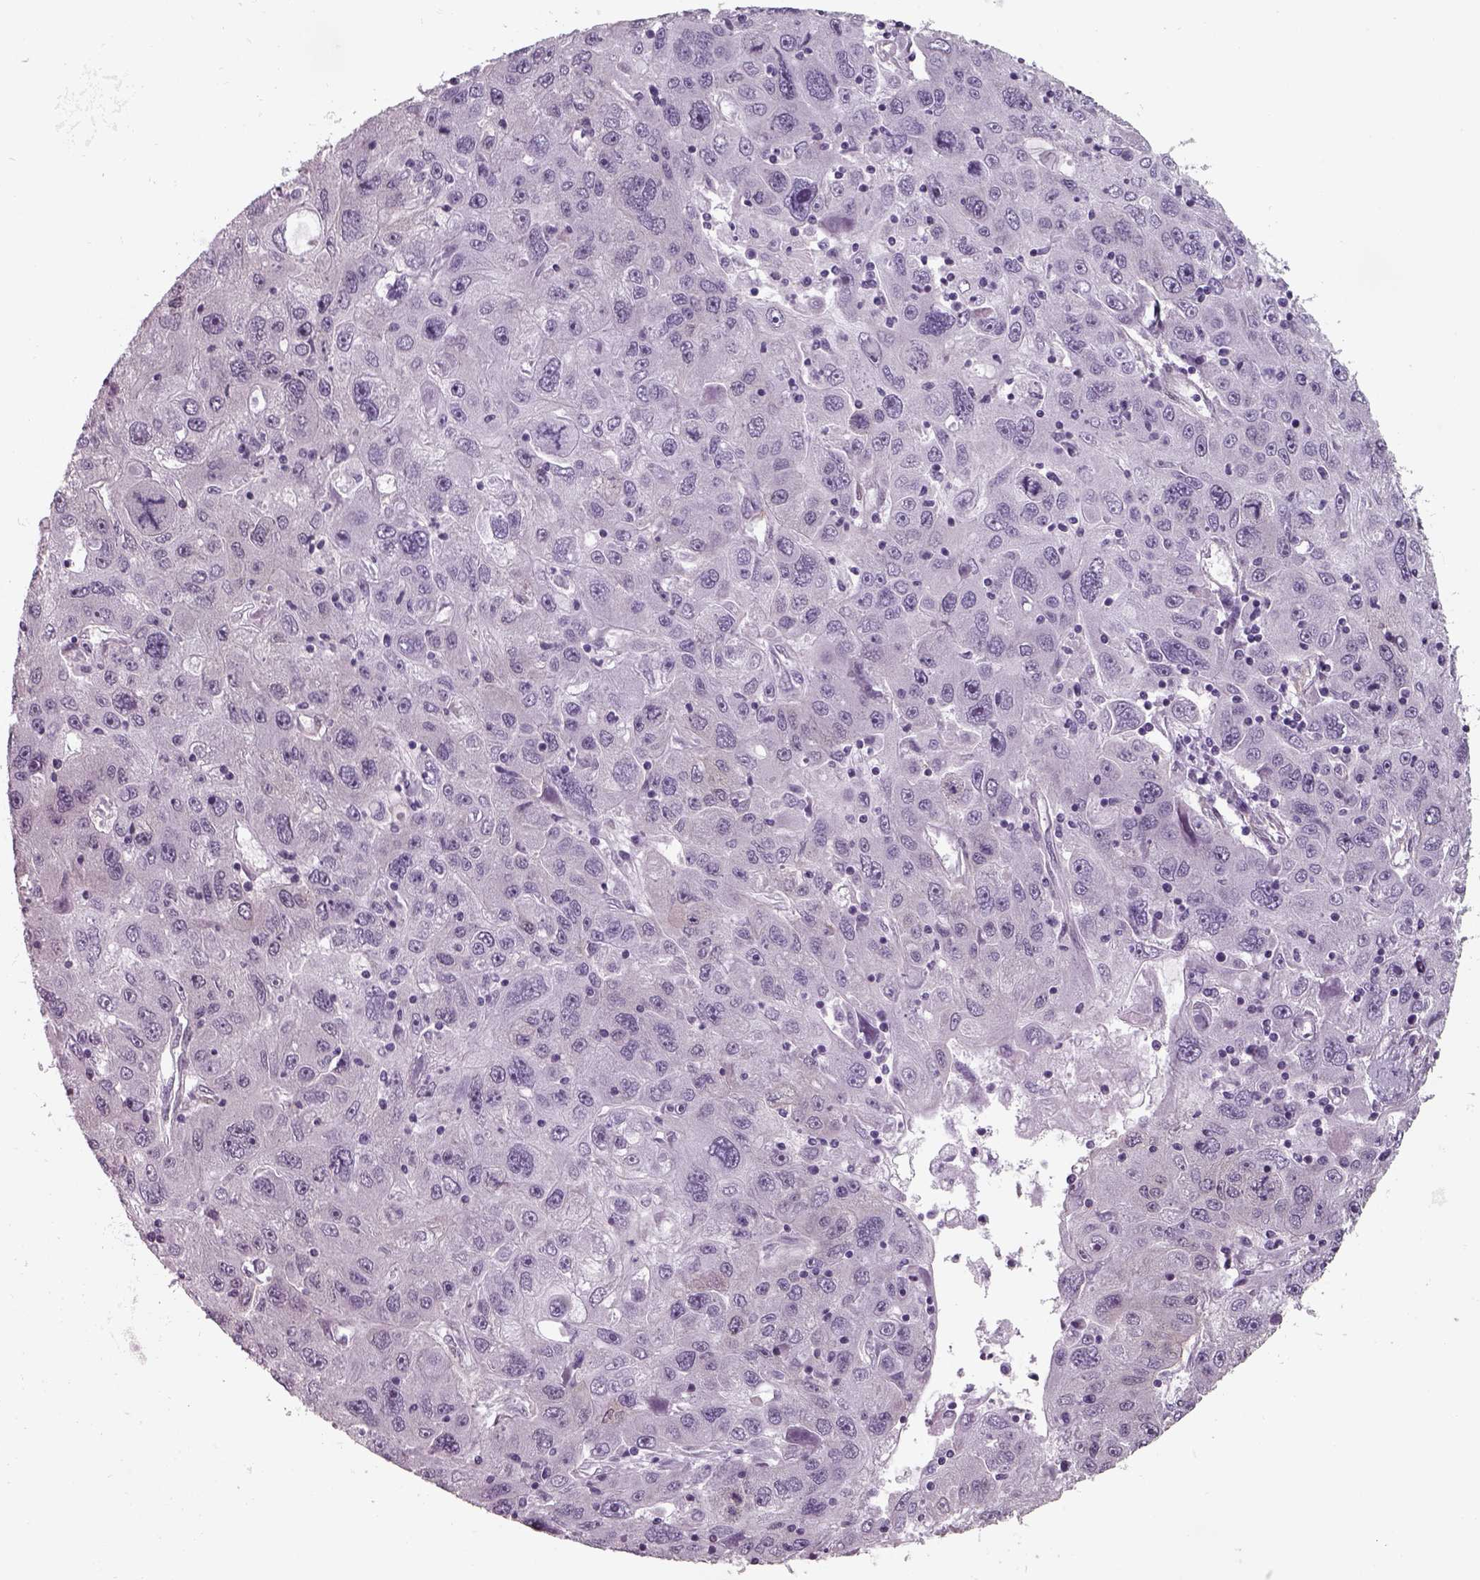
{"staining": {"intensity": "negative", "quantity": "none", "location": "none"}, "tissue": "stomach cancer", "cell_type": "Tumor cells", "image_type": "cancer", "snomed": [{"axis": "morphology", "description": "Adenocarcinoma, NOS"}, {"axis": "topography", "description": "Stomach"}], "caption": "This is an IHC image of stomach adenocarcinoma. There is no staining in tumor cells.", "gene": "ISYNA1", "patient": {"sex": "male", "age": 56}}